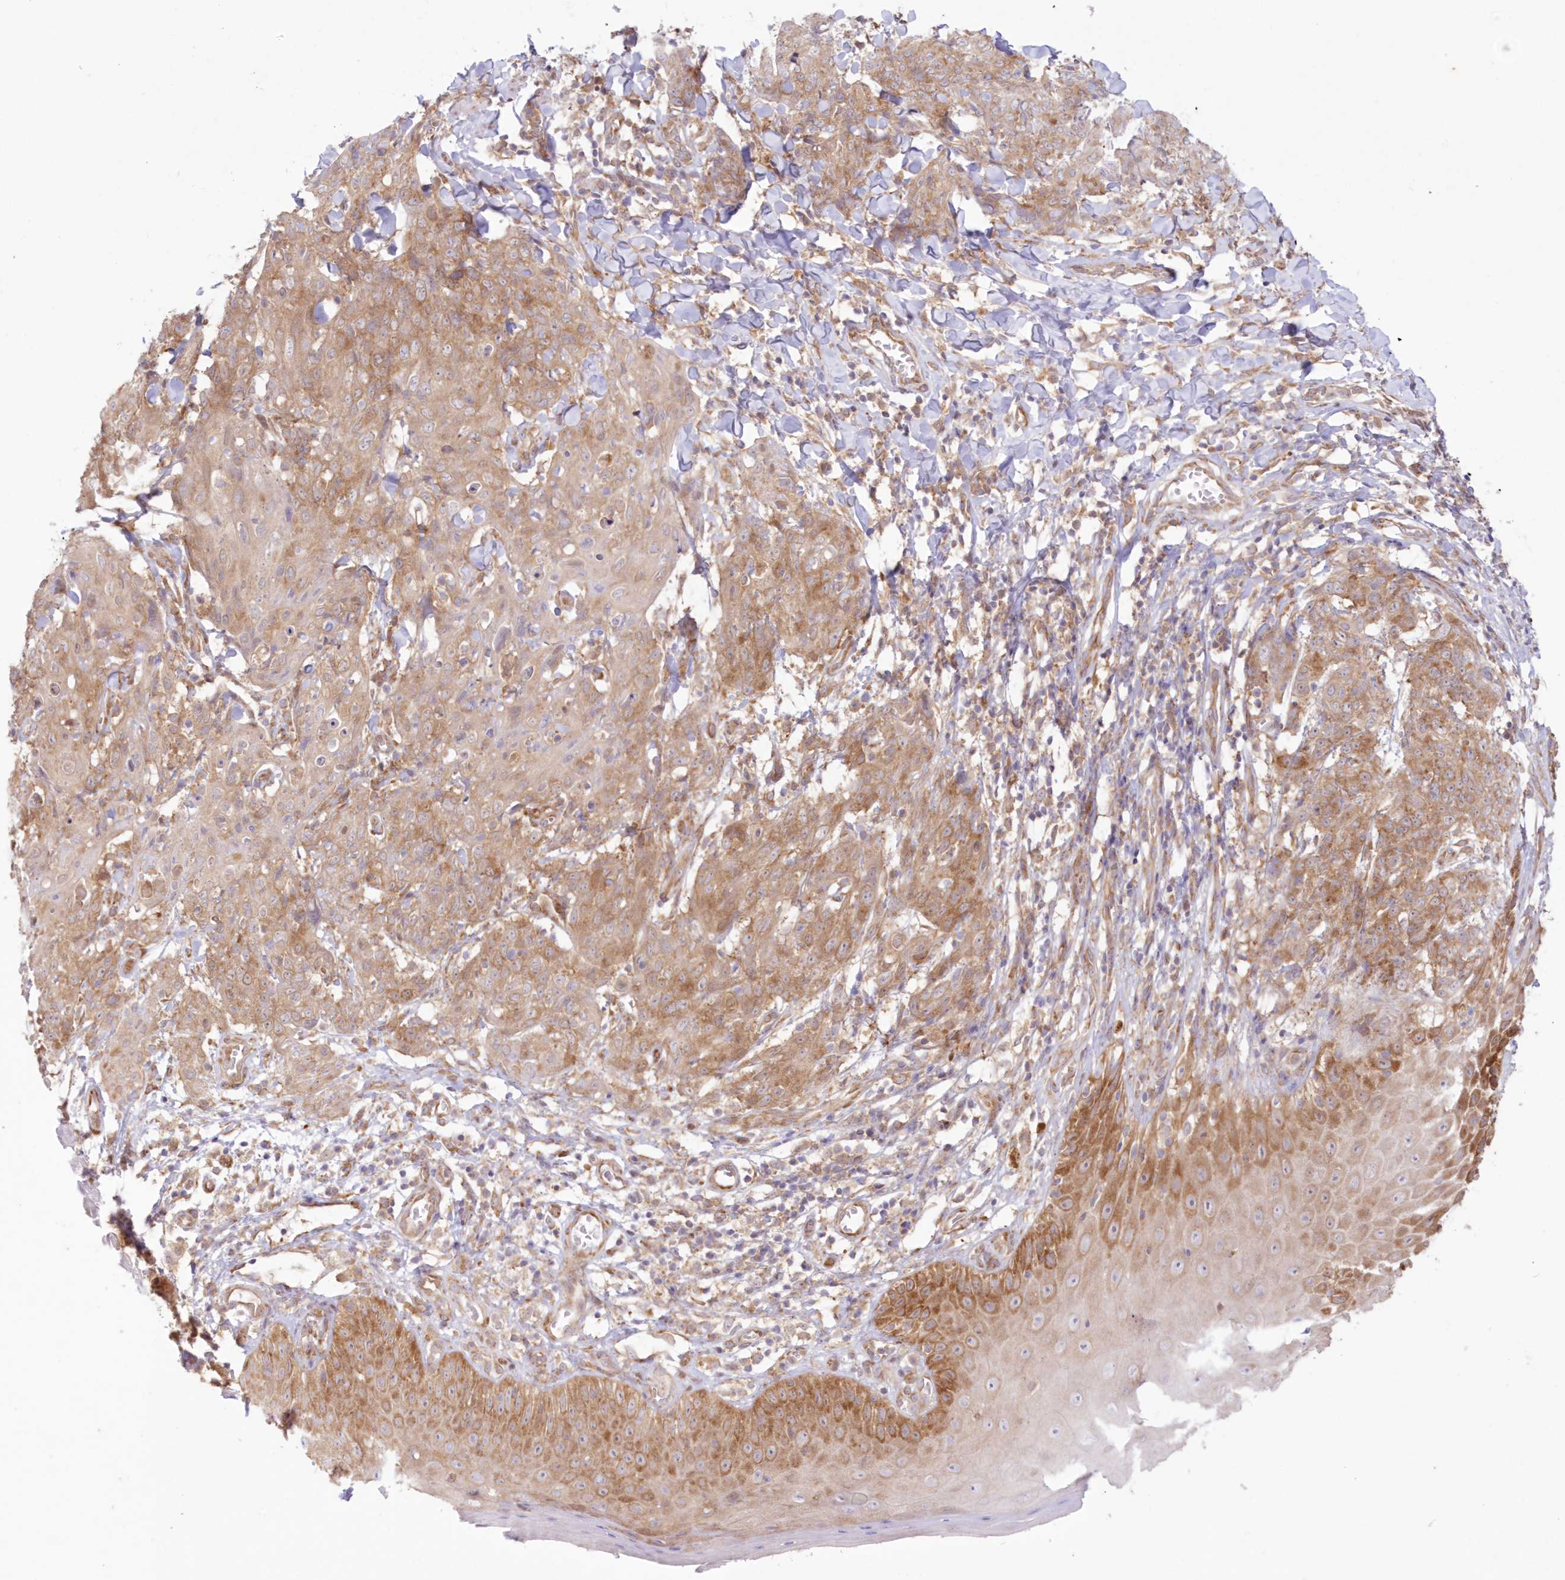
{"staining": {"intensity": "moderate", "quantity": ">75%", "location": "cytoplasmic/membranous"}, "tissue": "skin cancer", "cell_type": "Tumor cells", "image_type": "cancer", "snomed": [{"axis": "morphology", "description": "Squamous cell carcinoma, NOS"}, {"axis": "topography", "description": "Skin"}, {"axis": "topography", "description": "Vulva"}], "caption": "Immunohistochemical staining of skin cancer displays moderate cytoplasmic/membranous protein staining in about >75% of tumor cells.", "gene": "RNPEP", "patient": {"sex": "female", "age": 85}}